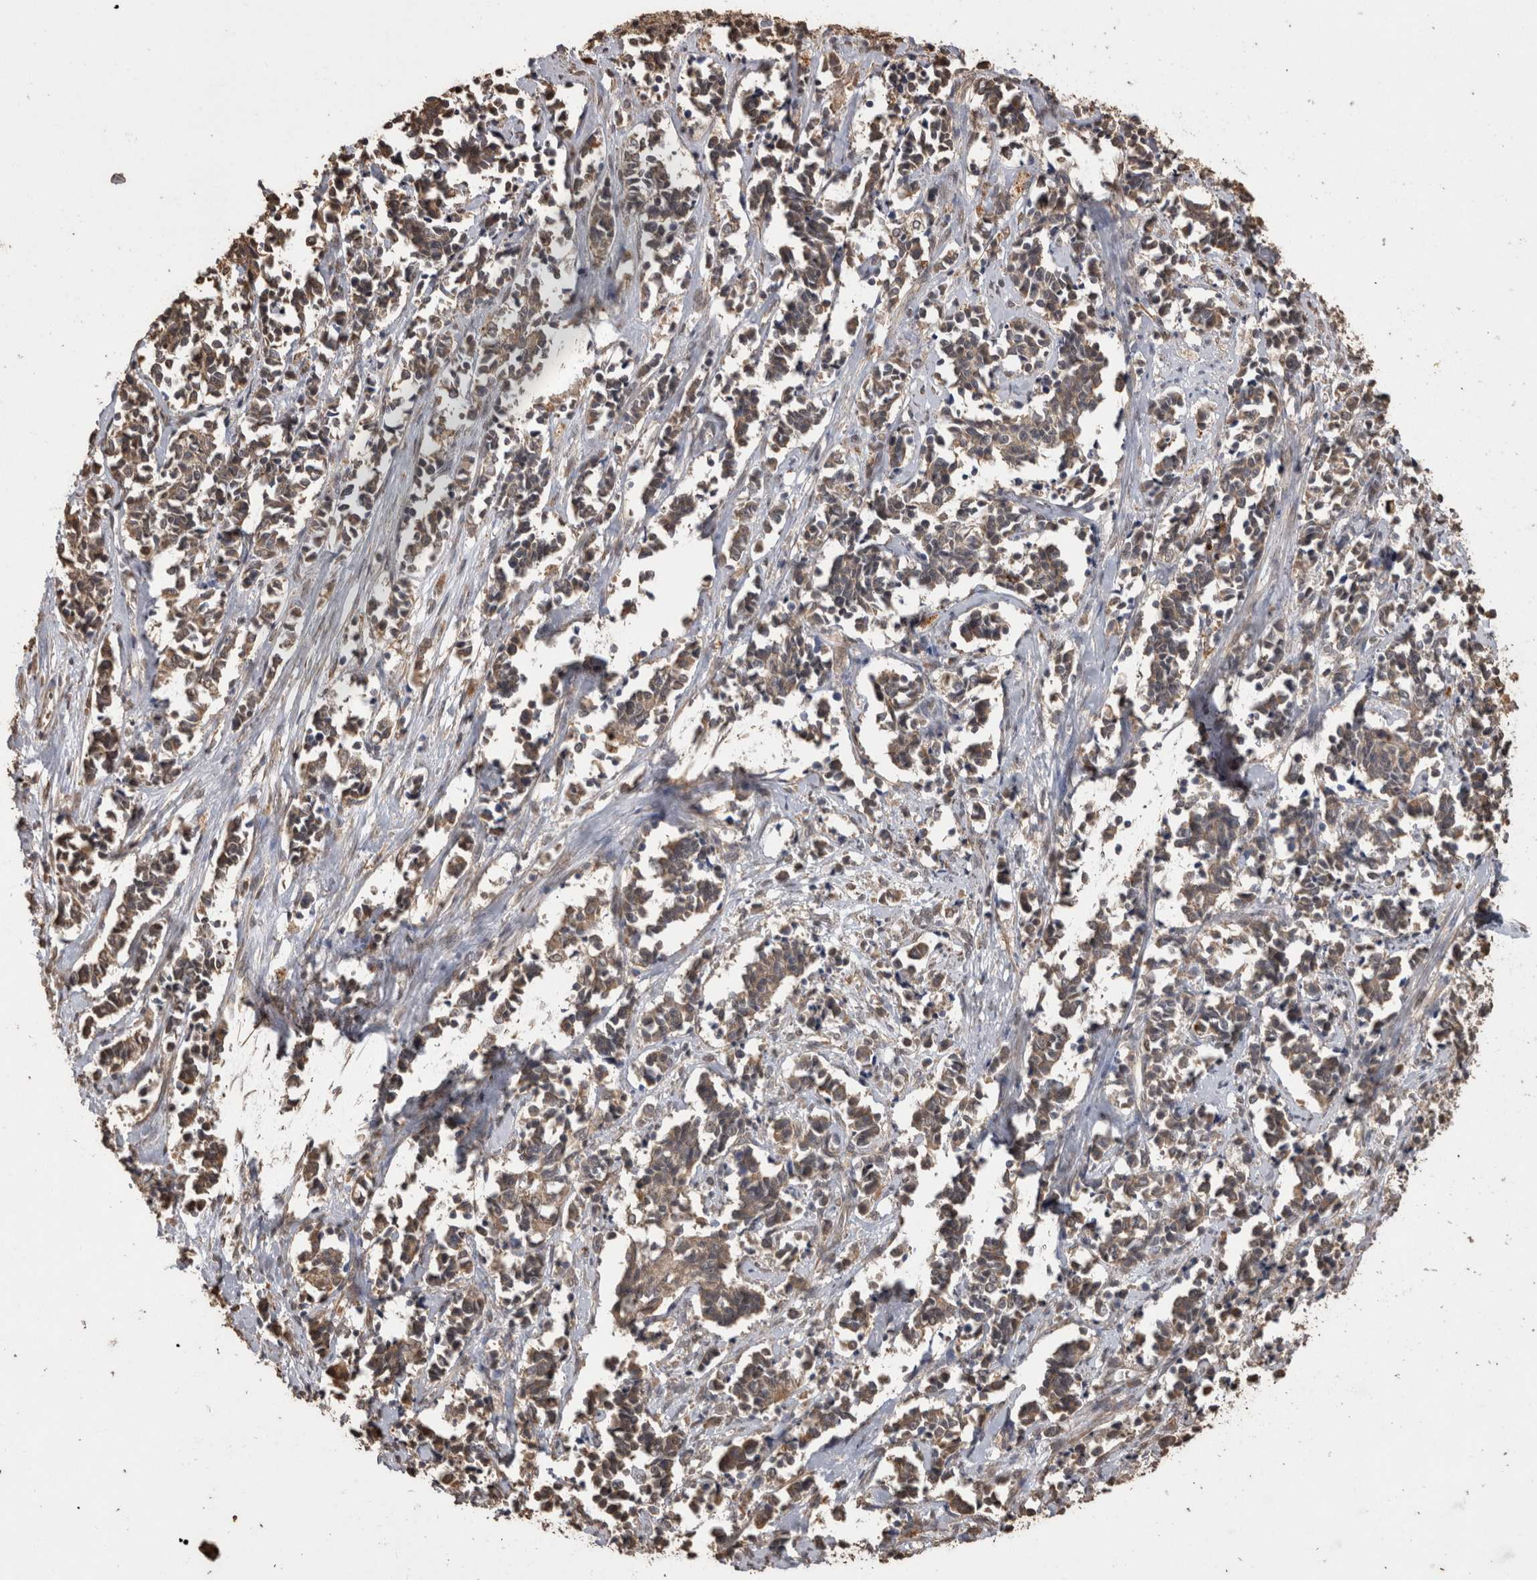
{"staining": {"intensity": "weak", "quantity": ">75%", "location": "cytoplasmic/membranous"}, "tissue": "cervical cancer", "cell_type": "Tumor cells", "image_type": "cancer", "snomed": [{"axis": "morphology", "description": "Squamous cell carcinoma, NOS"}, {"axis": "topography", "description": "Cervix"}], "caption": "Weak cytoplasmic/membranous protein expression is identified in about >75% of tumor cells in cervical cancer (squamous cell carcinoma). (IHC, brightfield microscopy, high magnification).", "gene": "SOCS5", "patient": {"sex": "female", "age": 35}}